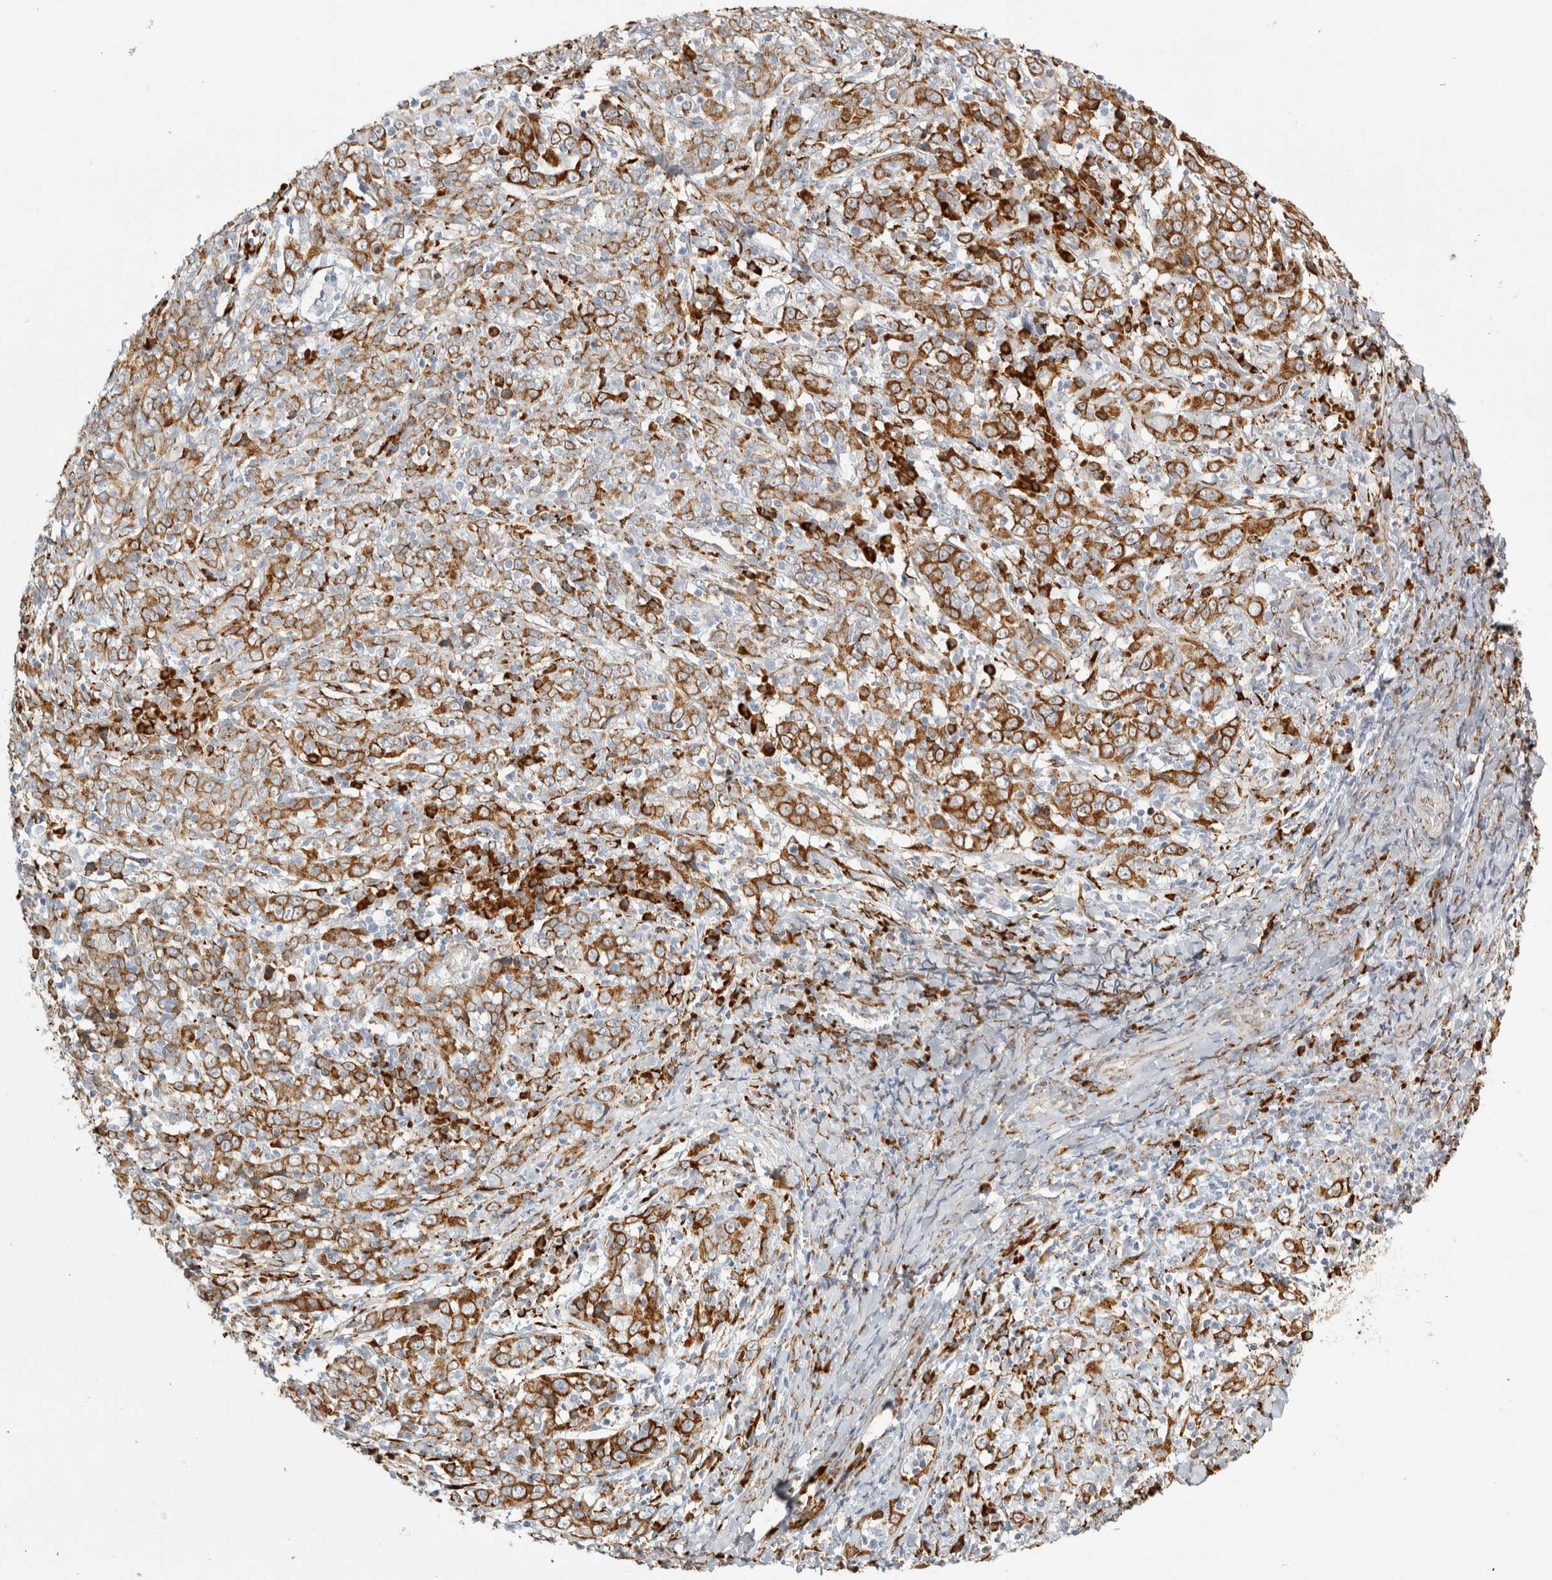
{"staining": {"intensity": "strong", "quantity": ">75%", "location": "cytoplasmic/membranous"}, "tissue": "cervical cancer", "cell_type": "Tumor cells", "image_type": "cancer", "snomed": [{"axis": "morphology", "description": "Squamous cell carcinoma, NOS"}, {"axis": "topography", "description": "Cervix"}], "caption": "An immunohistochemistry photomicrograph of neoplastic tissue is shown. Protein staining in brown highlights strong cytoplasmic/membranous positivity in cervical squamous cell carcinoma within tumor cells. The staining was performed using DAB to visualize the protein expression in brown, while the nuclei were stained in blue with hematoxylin (Magnification: 20x).", "gene": "OSTN", "patient": {"sex": "female", "age": 46}}